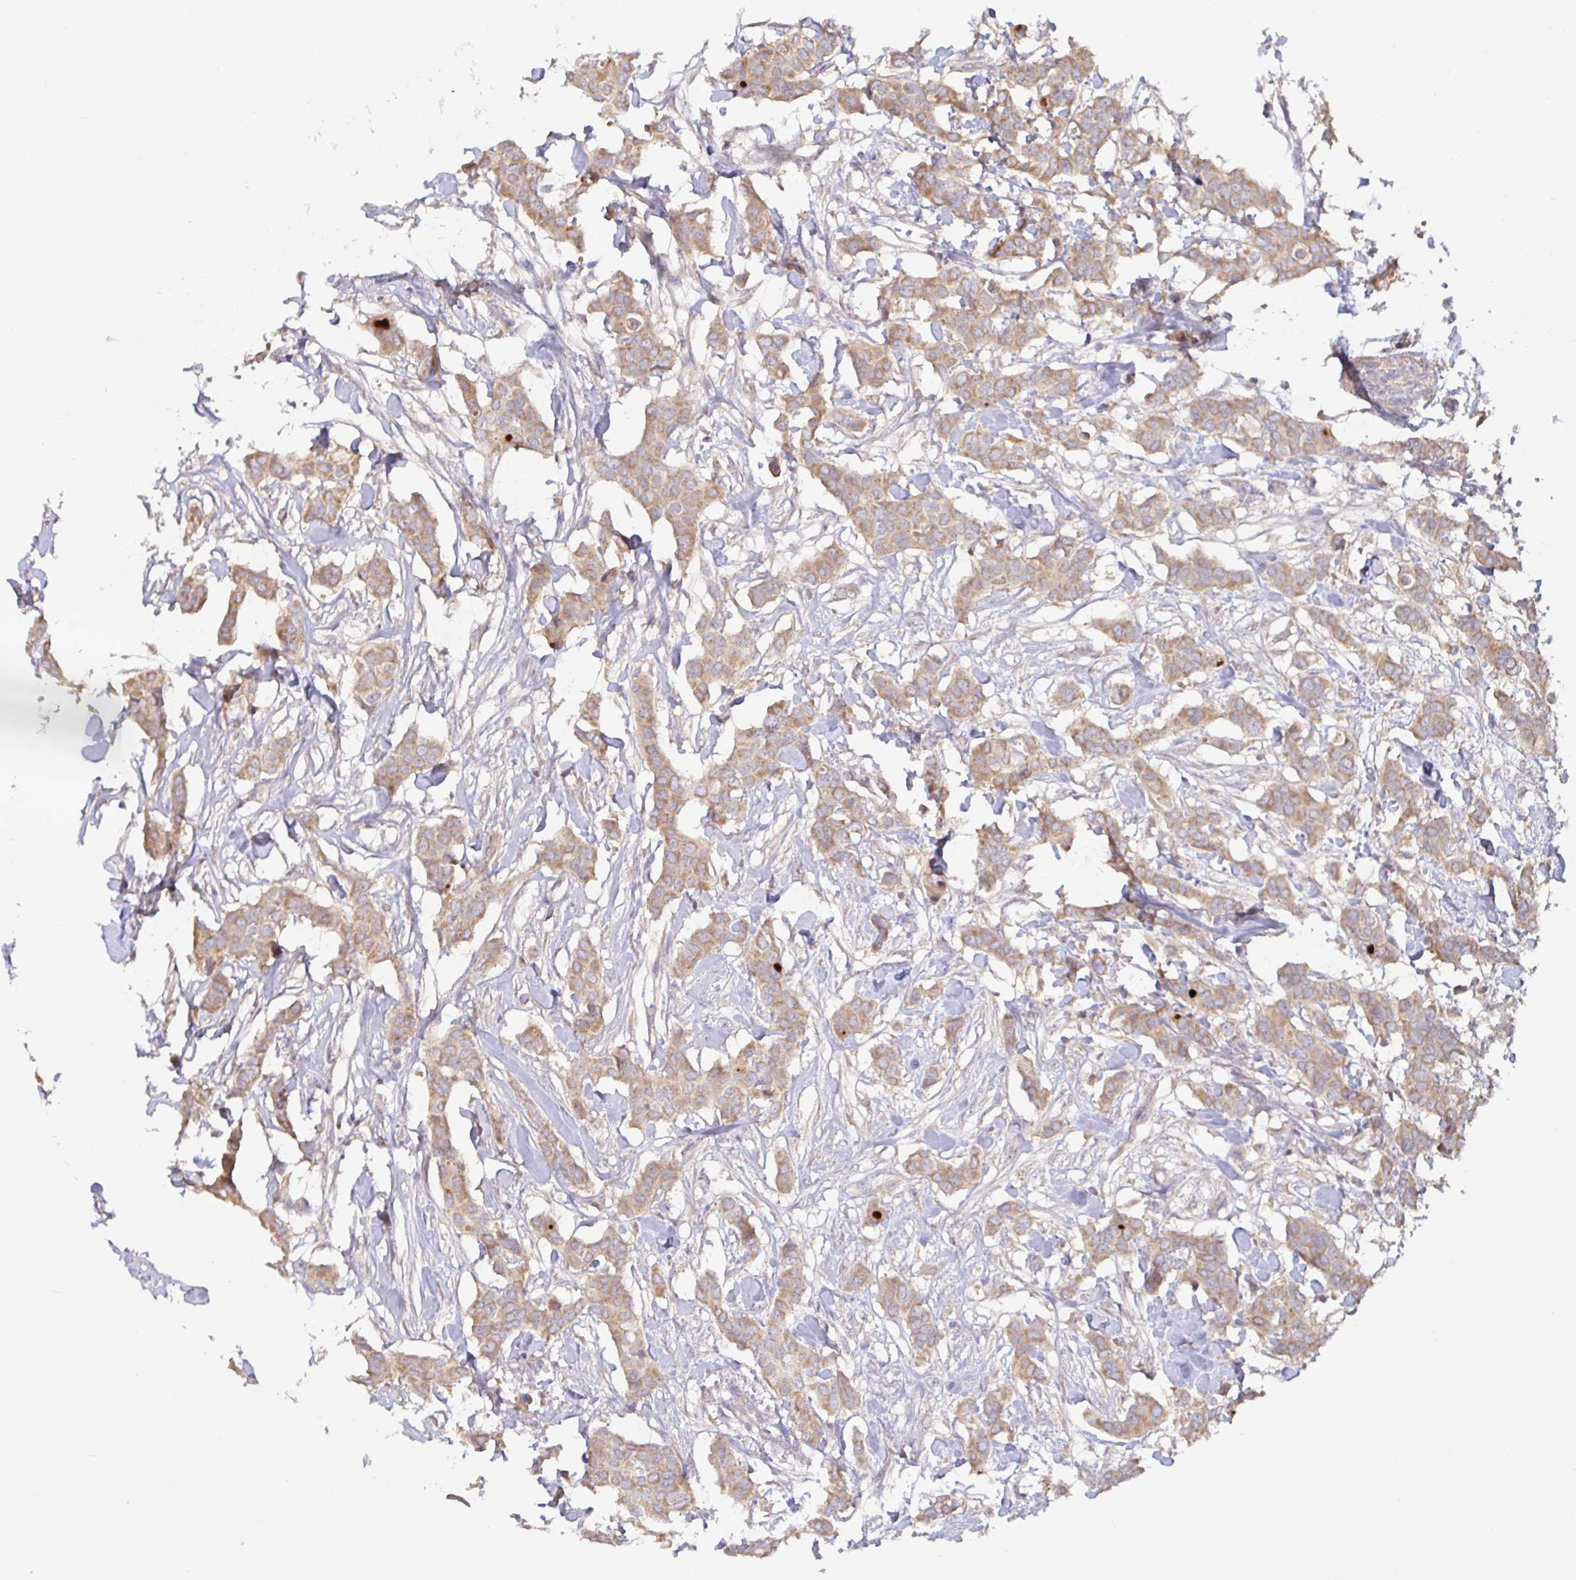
{"staining": {"intensity": "moderate", "quantity": ">75%", "location": "cytoplasmic/membranous"}, "tissue": "breast cancer", "cell_type": "Tumor cells", "image_type": "cancer", "snomed": [{"axis": "morphology", "description": "Duct carcinoma"}, {"axis": "topography", "description": "Breast"}], "caption": "Immunohistochemistry (DAB (3,3'-diaminobenzidine)) staining of breast cancer displays moderate cytoplasmic/membranous protein expression in about >75% of tumor cells.", "gene": "LARP1", "patient": {"sex": "female", "age": 62}}